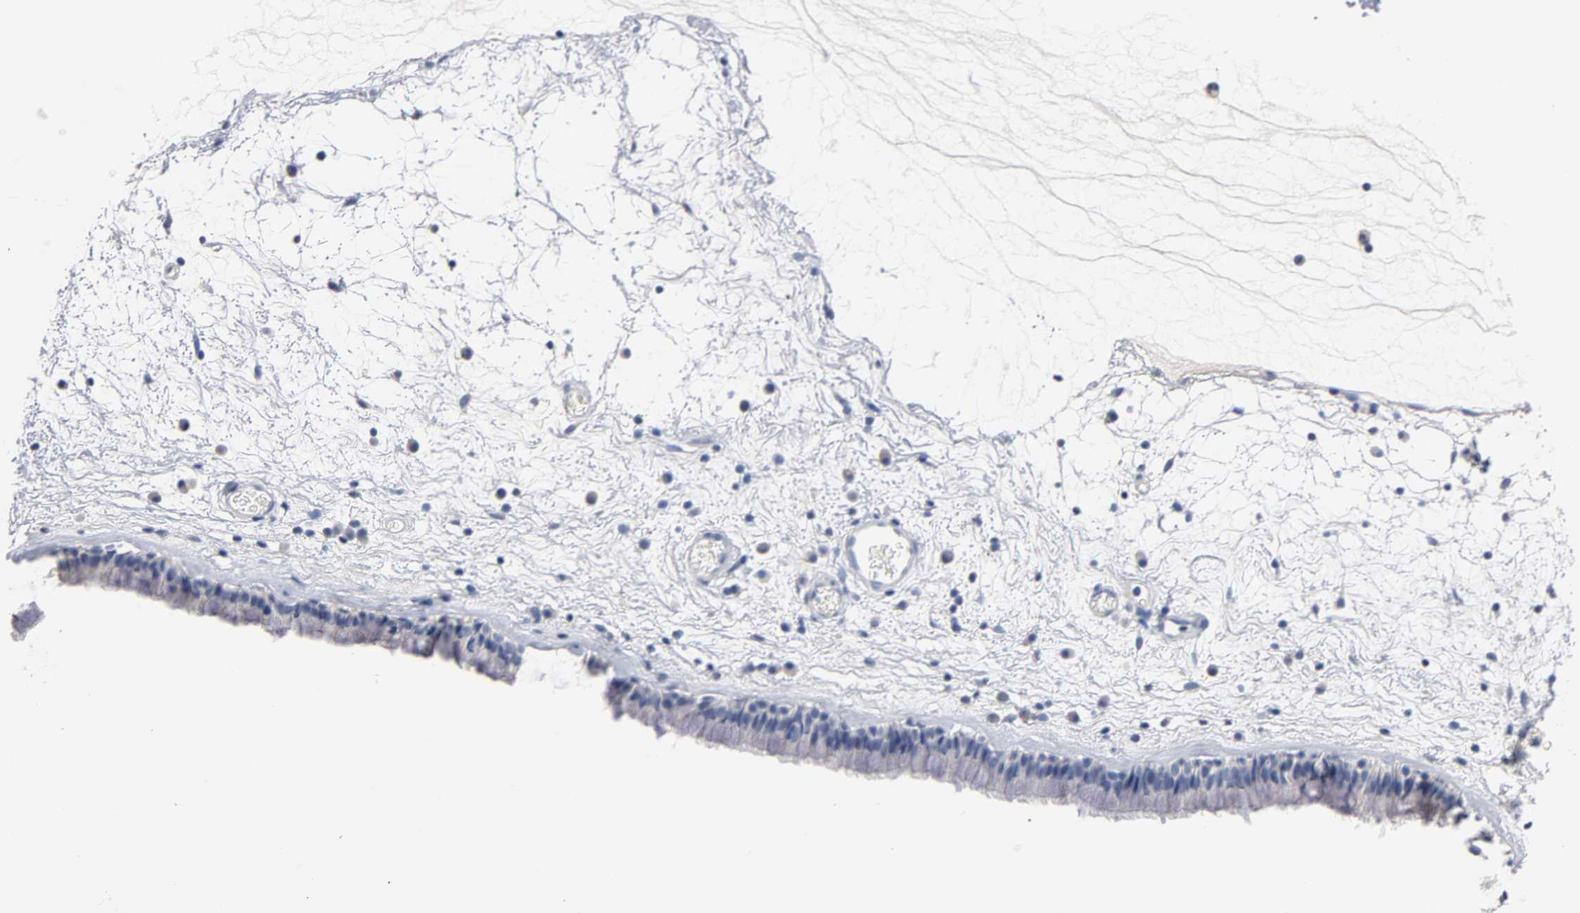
{"staining": {"intensity": "negative", "quantity": "none", "location": "none"}, "tissue": "nasopharynx", "cell_type": "Respiratory epithelial cells", "image_type": "normal", "snomed": [{"axis": "morphology", "description": "Normal tissue, NOS"}, {"axis": "morphology", "description": "Inflammation, NOS"}, {"axis": "topography", "description": "Nasopharynx"}], "caption": "The photomicrograph demonstrates no significant positivity in respiratory epithelial cells of nasopharynx. (IHC, brightfield microscopy, high magnification).", "gene": "ZCCHC13", "patient": {"sex": "male", "age": 48}}